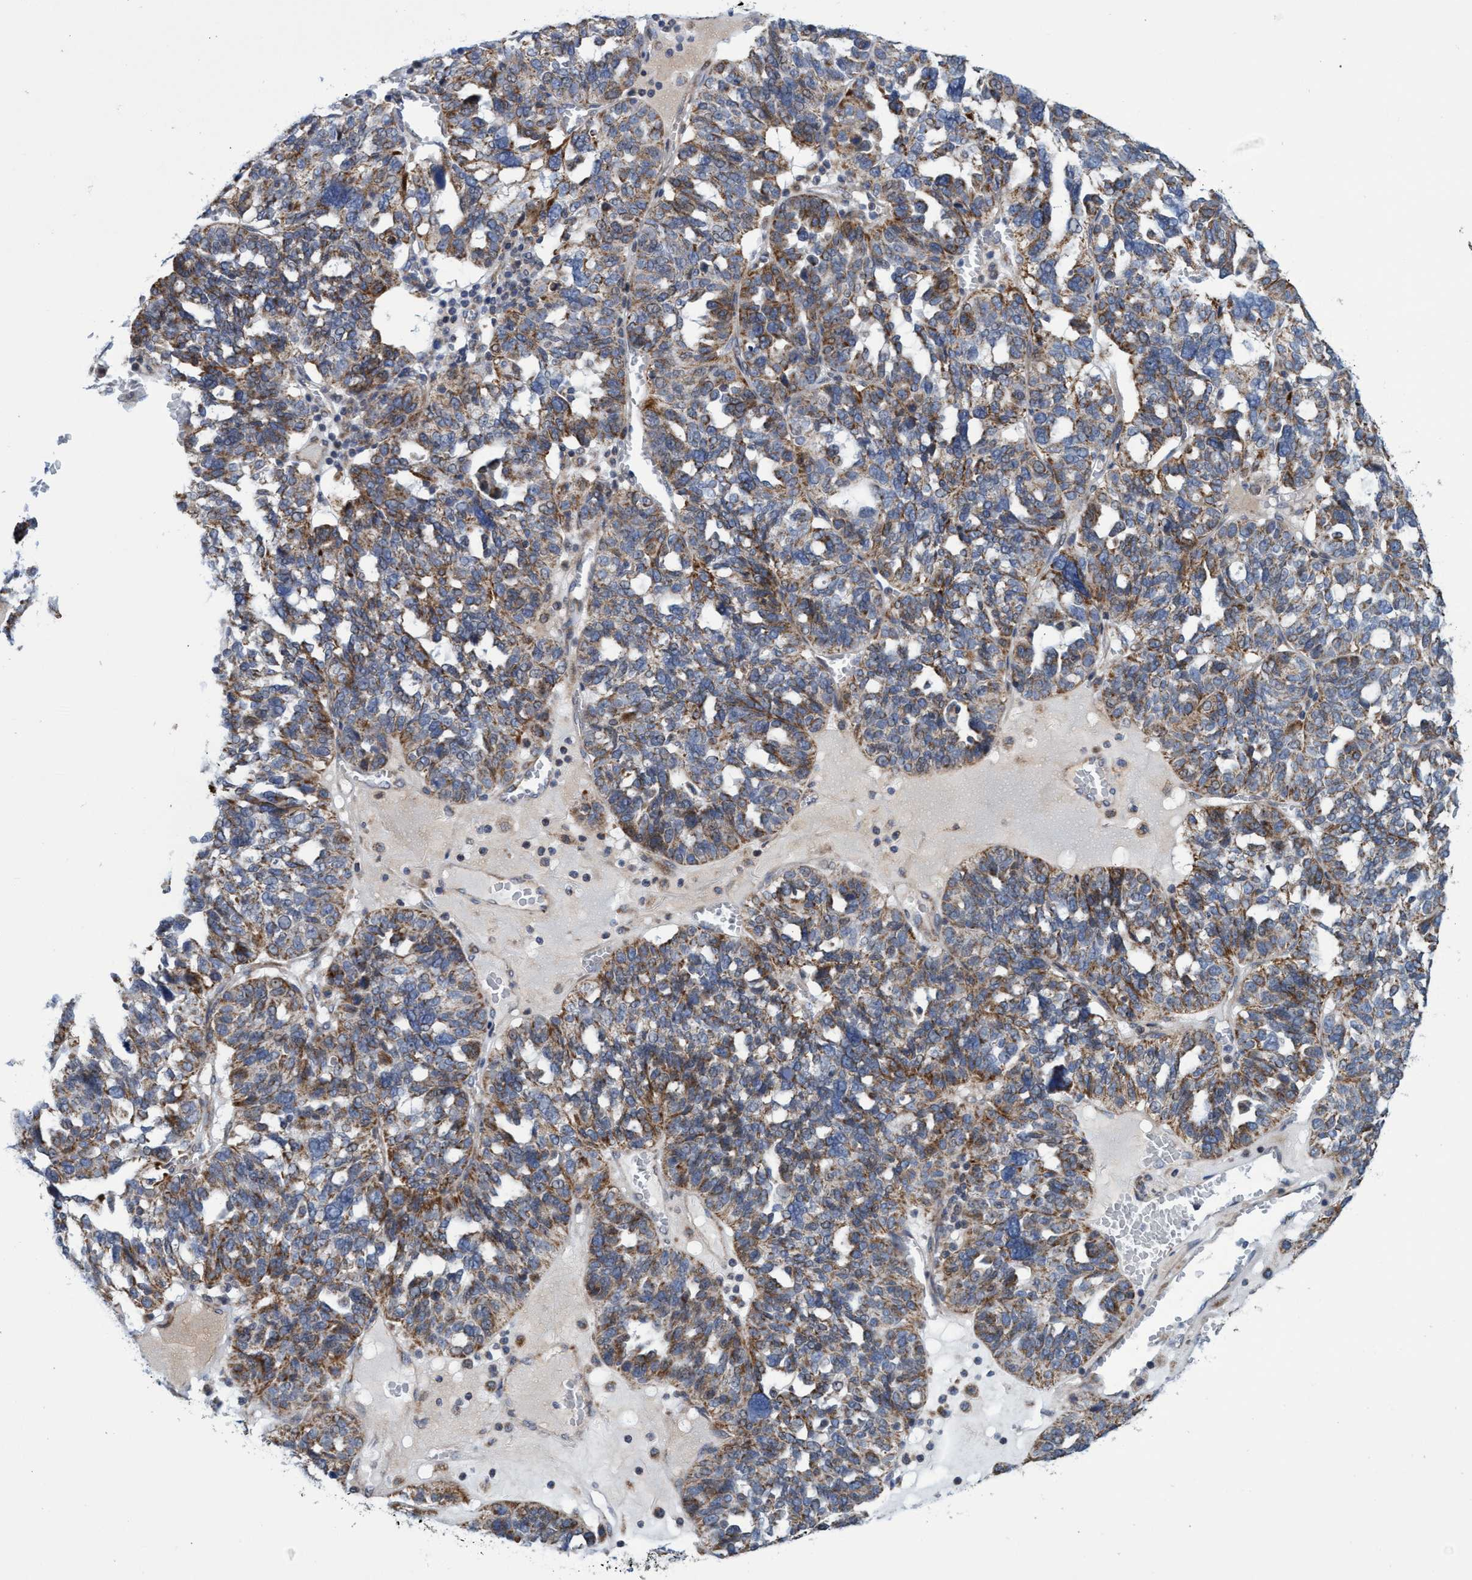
{"staining": {"intensity": "moderate", "quantity": "25%-75%", "location": "cytoplasmic/membranous"}, "tissue": "ovarian cancer", "cell_type": "Tumor cells", "image_type": "cancer", "snomed": [{"axis": "morphology", "description": "Cystadenocarcinoma, serous, NOS"}, {"axis": "topography", "description": "Ovary"}], "caption": "Protein staining exhibits moderate cytoplasmic/membranous expression in approximately 25%-75% of tumor cells in ovarian serous cystadenocarcinoma. (Brightfield microscopy of DAB IHC at high magnification).", "gene": "NAT16", "patient": {"sex": "female", "age": 59}}